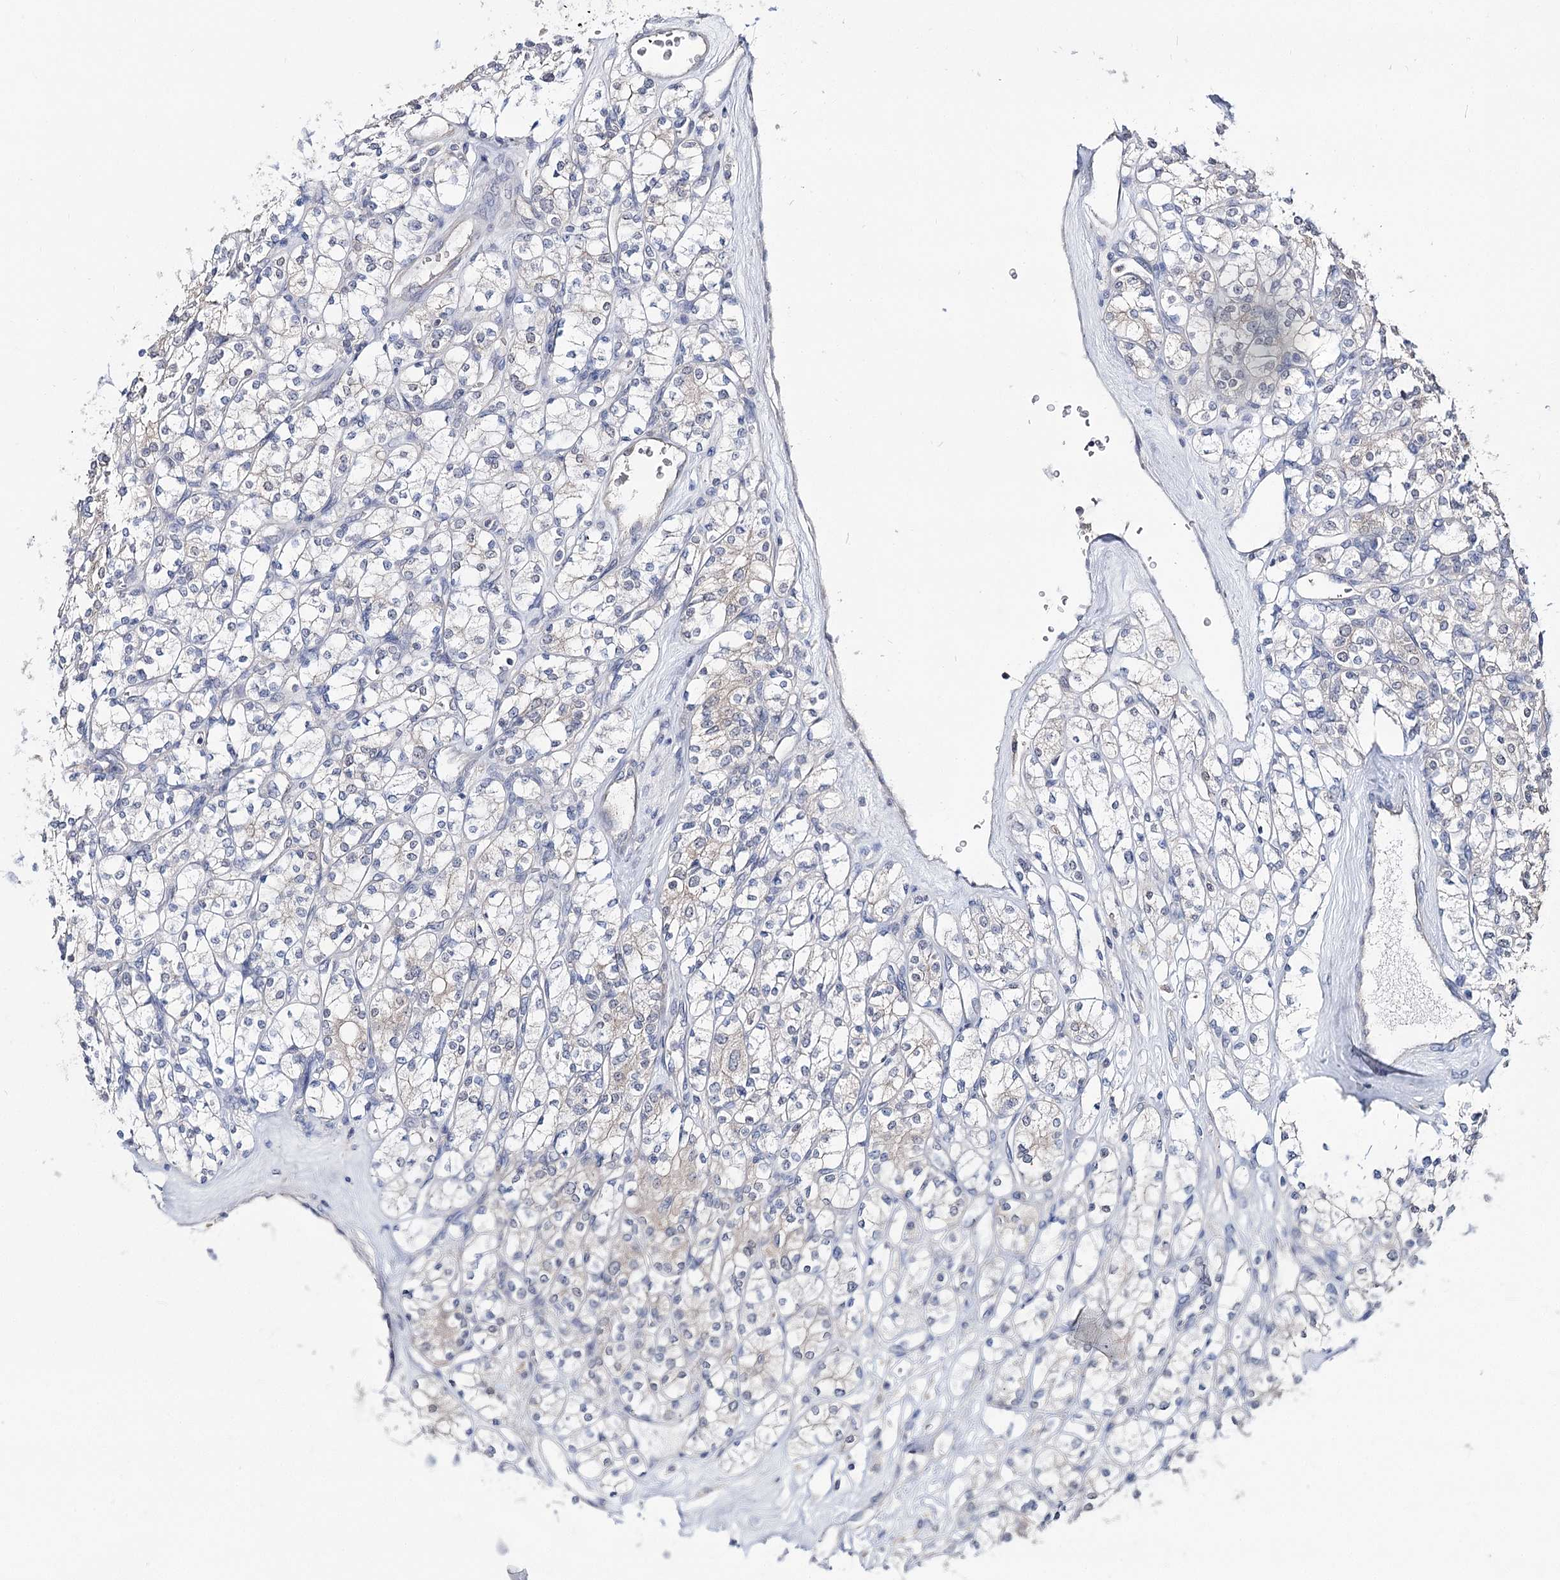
{"staining": {"intensity": "negative", "quantity": "none", "location": "none"}, "tissue": "renal cancer", "cell_type": "Tumor cells", "image_type": "cancer", "snomed": [{"axis": "morphology", "description": "Adenocarcinoma, NOS"}, {"axis": "topography", "description": "Kidney"}], "caption": "Human renal adenocarcinoma stained for a protein using immunohistochemistry shows no positivity in tumor cells.", "gene": "UGP2", "patient": {"sex": "male", "age": 77}}